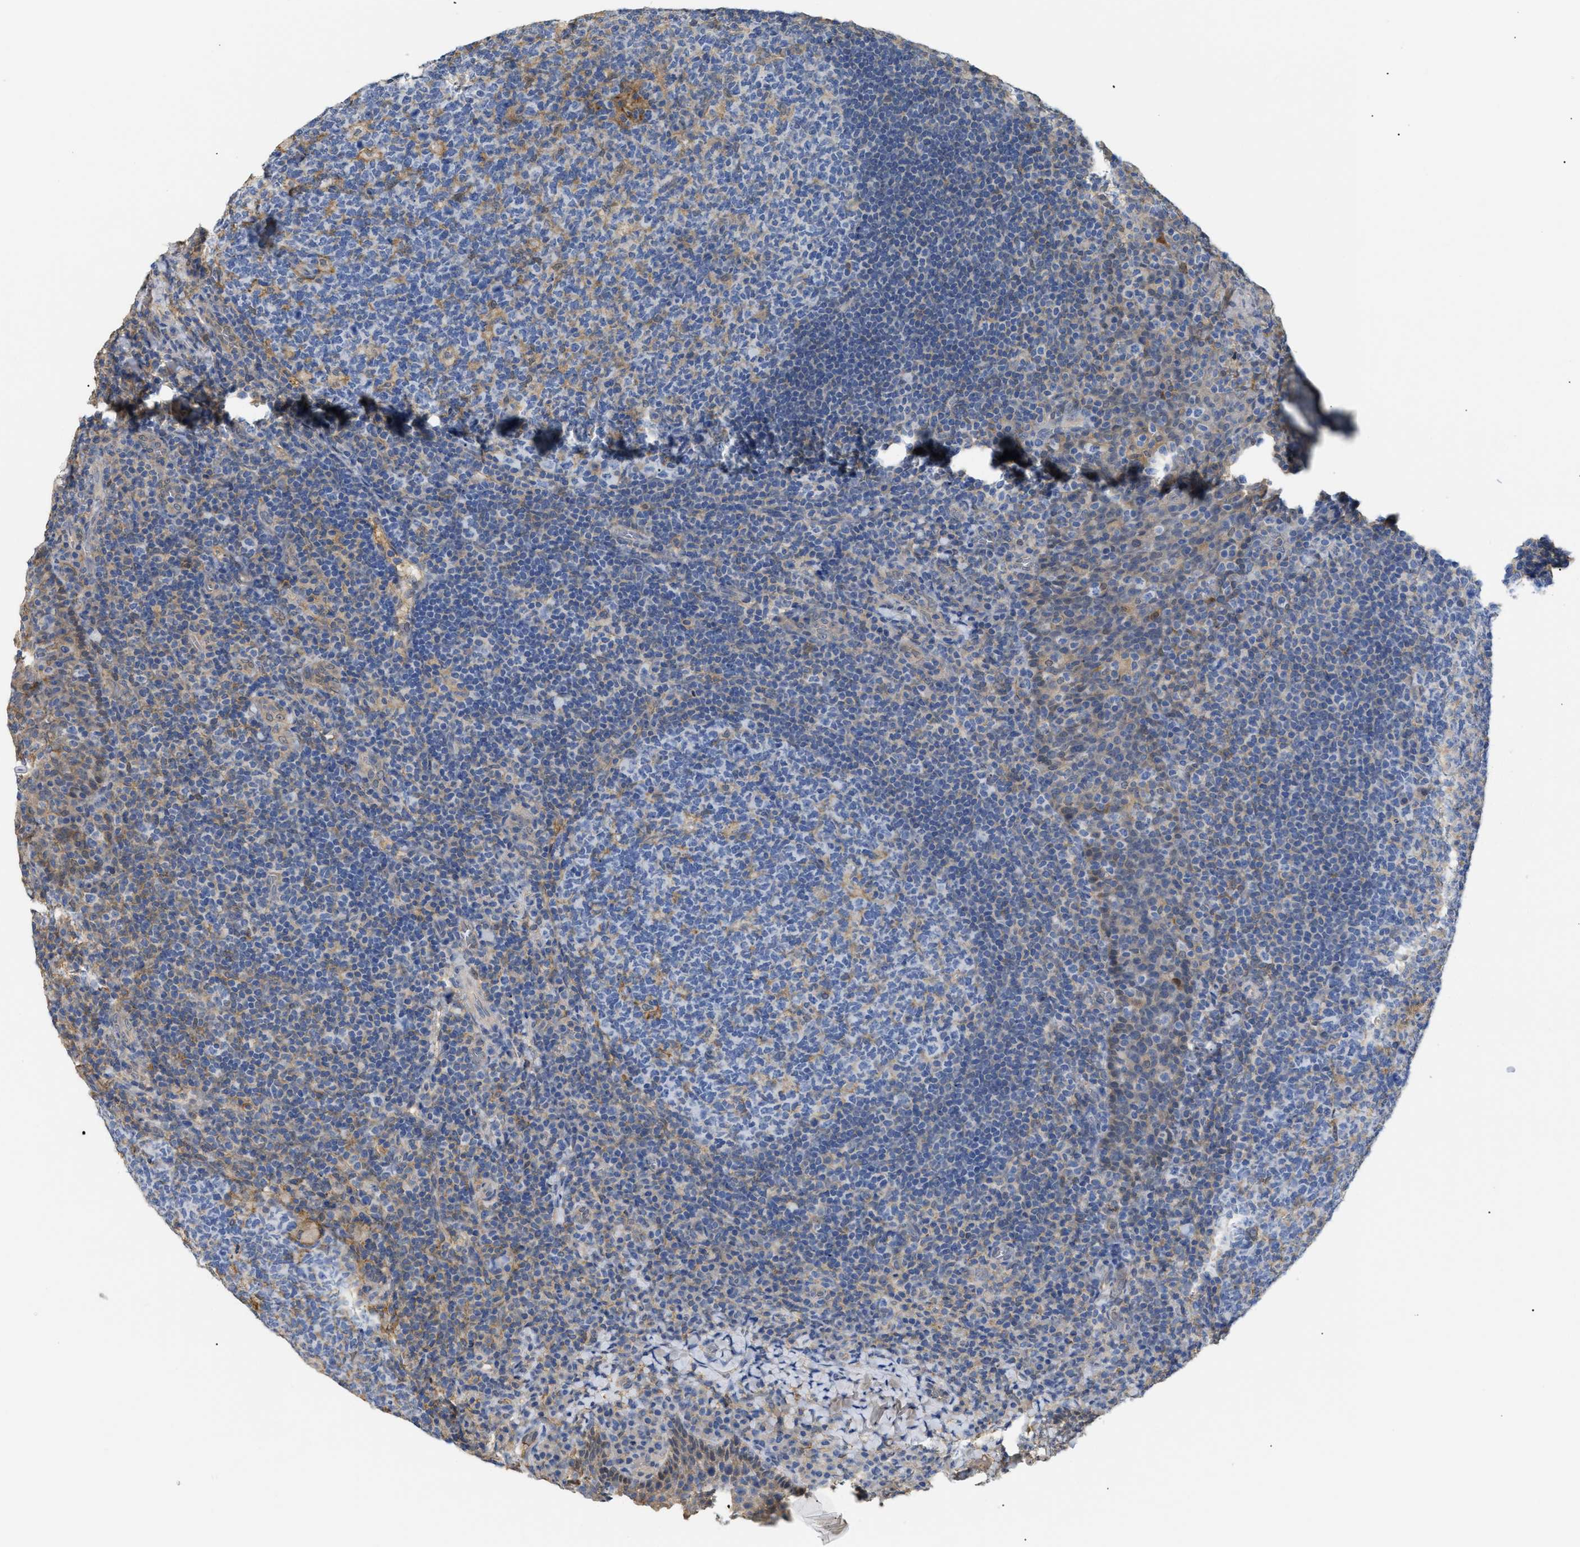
{"staining": {"intensity": "weak", "quantity": "<25%", "location": "cytoplasmic/membranous"}, "tissue": "tonsil", "cell_type": "Germinal center cells", "image_type": "normal", "snomed": [{"axis": "morphology", "description": "Normal tissue, NOS"}, {"axis": "topography", "description": "Tonsil"}], "caption": "The immunohistochemistry photomicrograph has no significant expression in germinal center cells of tonsil. Brightfield microscopy of immunohistochemistry (IHC) stained with DAB (brown) and hematoxylin (blue), captured at high magnification.", "gene": "ANXA4", "patient": {"sex": "male", "age": 17}}